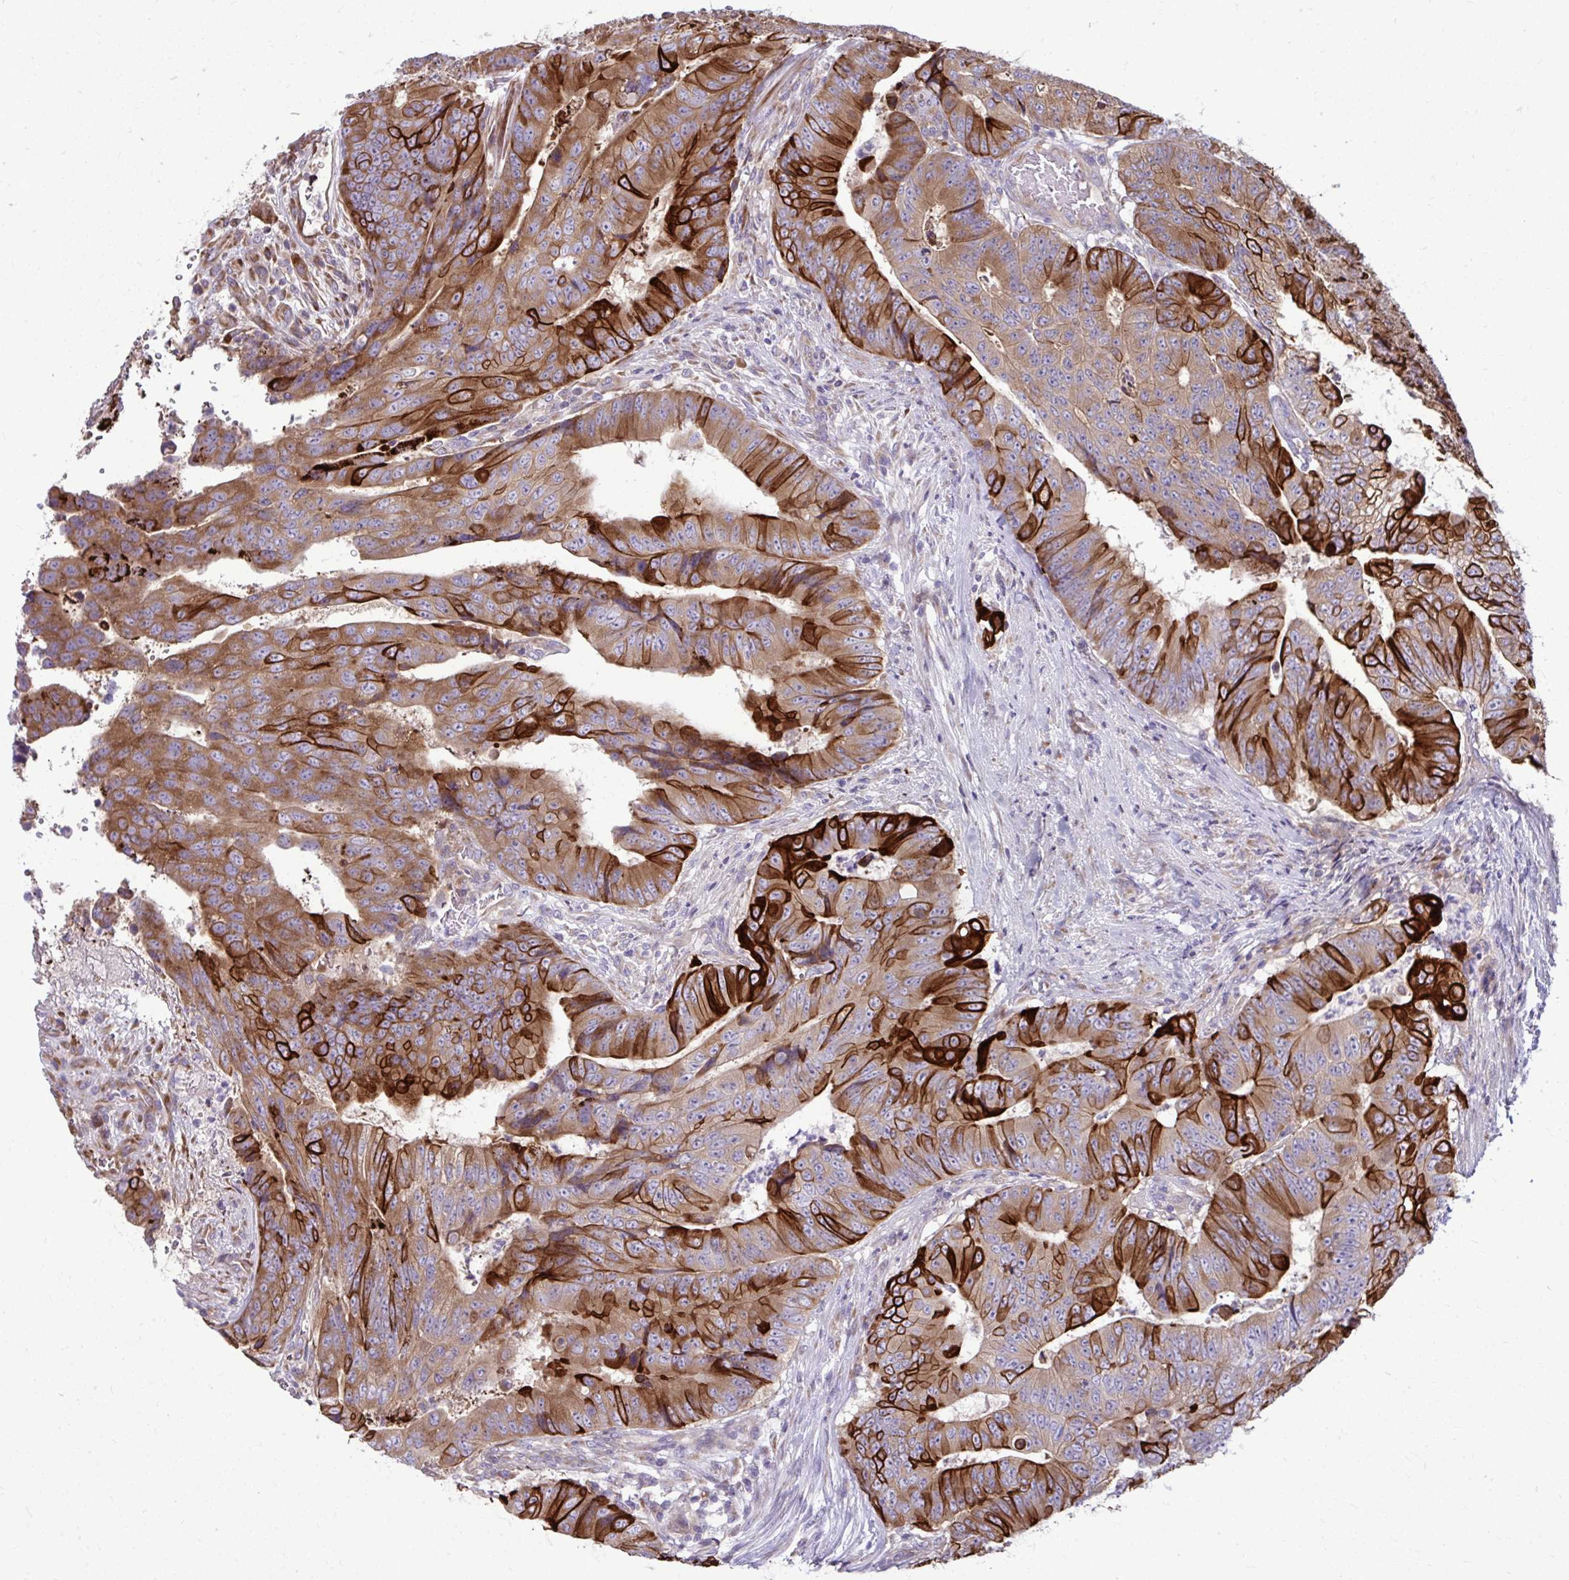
{"staining": {"intensity": "strong", "quantity": "25%-75%", "location": "cytoplasmic/membranous"}, "tissue": "colorectal cancer", "cell_type": "Tumor cells", "image_type": "cancer", "snomed": [{"axis": "morphology", "description": "Adenocarcinoma, NOS"}, {"axis": "topography", "description": "Colon"}], "caption": "Adenocarcinoma (colorectal) stained for a protein shows strong cytoplasmic/membranous positivity in tumor cells.", "gene": "GFPT2", "patient": {"sex": "female", "age": 48}}